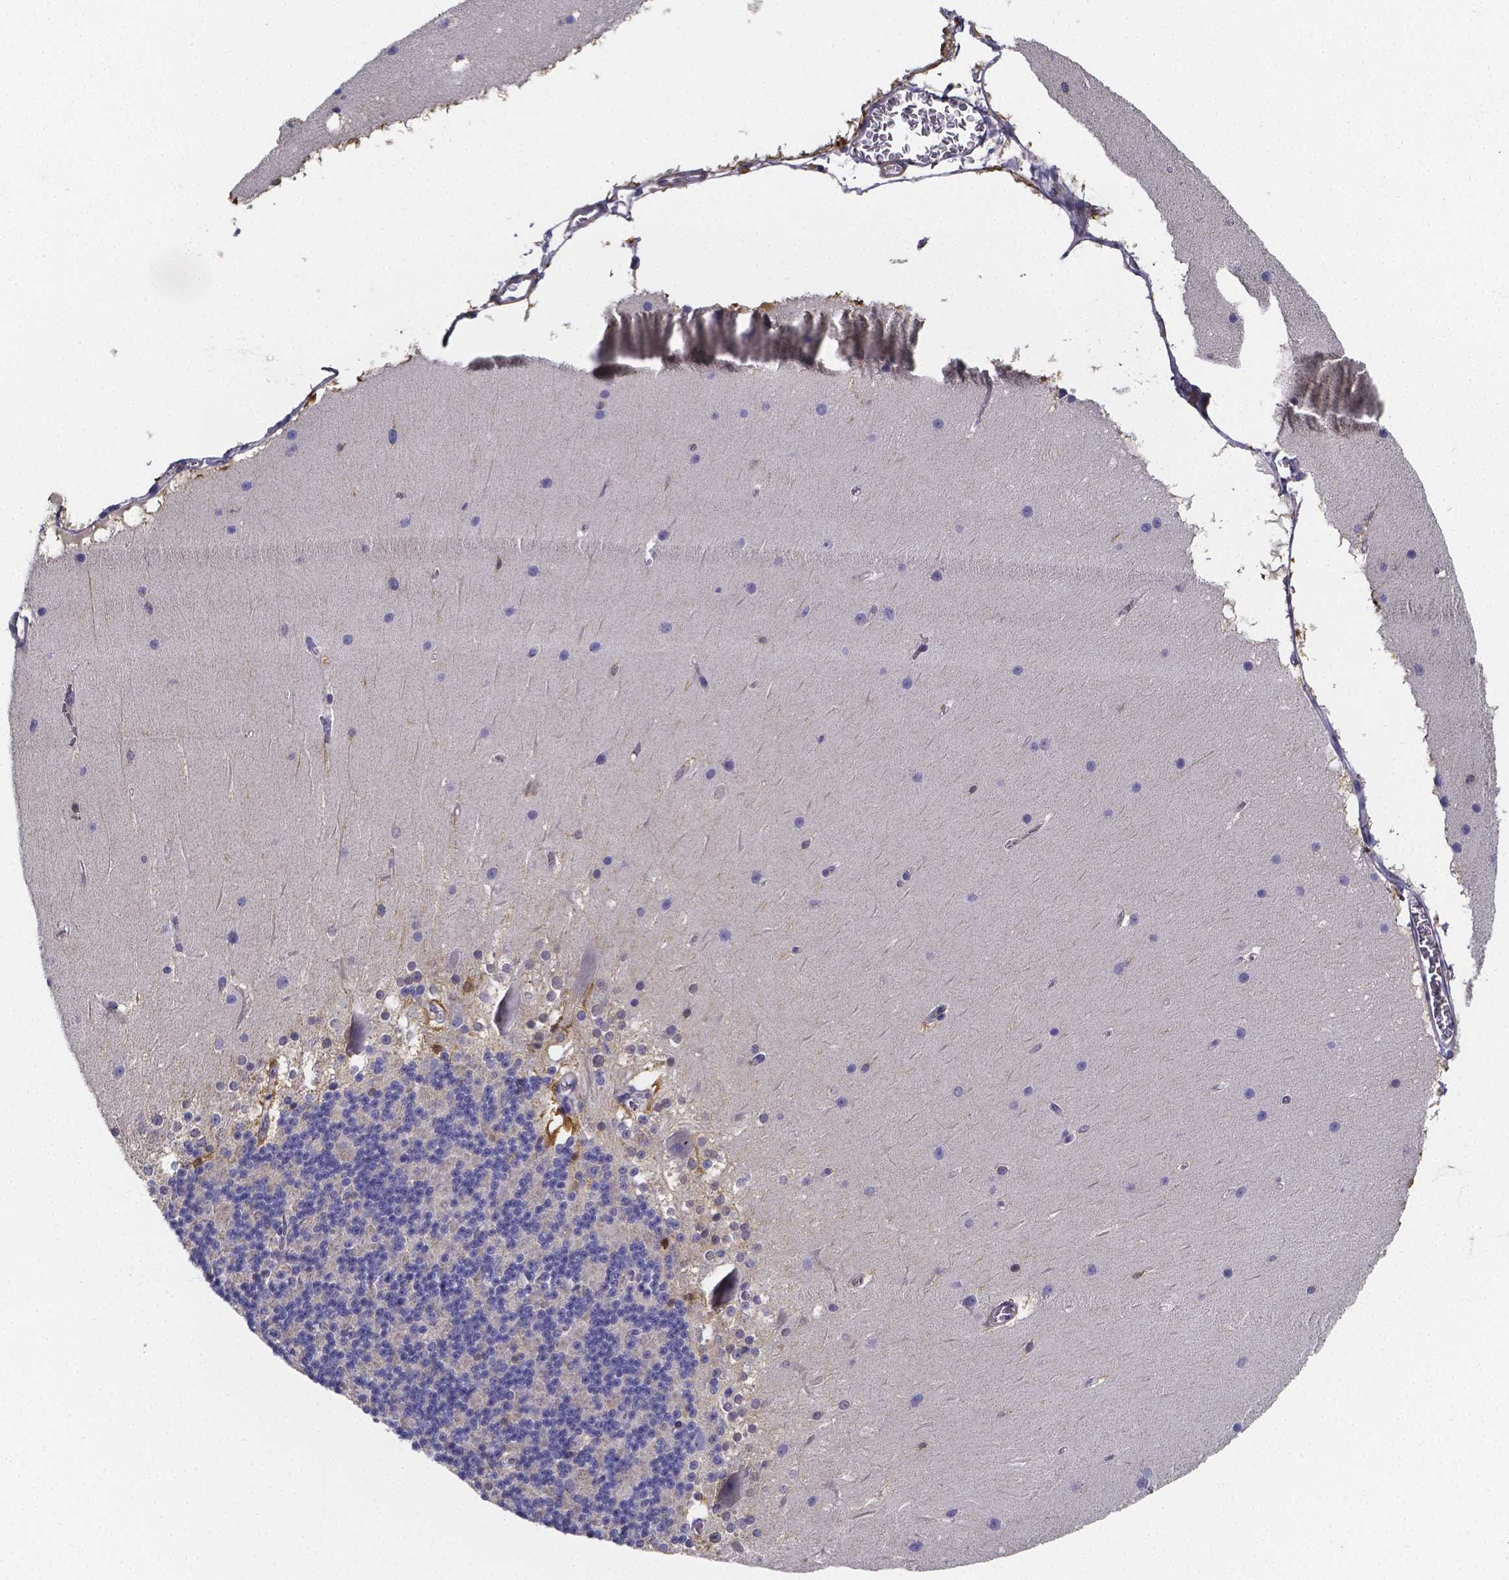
{"staining": {"intensity": "negative", "quantity": "none", "location": "none"}, "tissue": "cerebellum", "cell_type": "Cells in granular layer", "image_type": "normal", "snomed": [{"axis": "morphology", "description": "Normal tissue, NOS"}, {"axis": "topography", "description": "Cerebellum"}], "caption": "Cerebellum was stained to show a protein in brown. There is no significant positivity in cells in granular layer.", "gene": "RERG", "patient": {"sex": "female", "age": 19}}